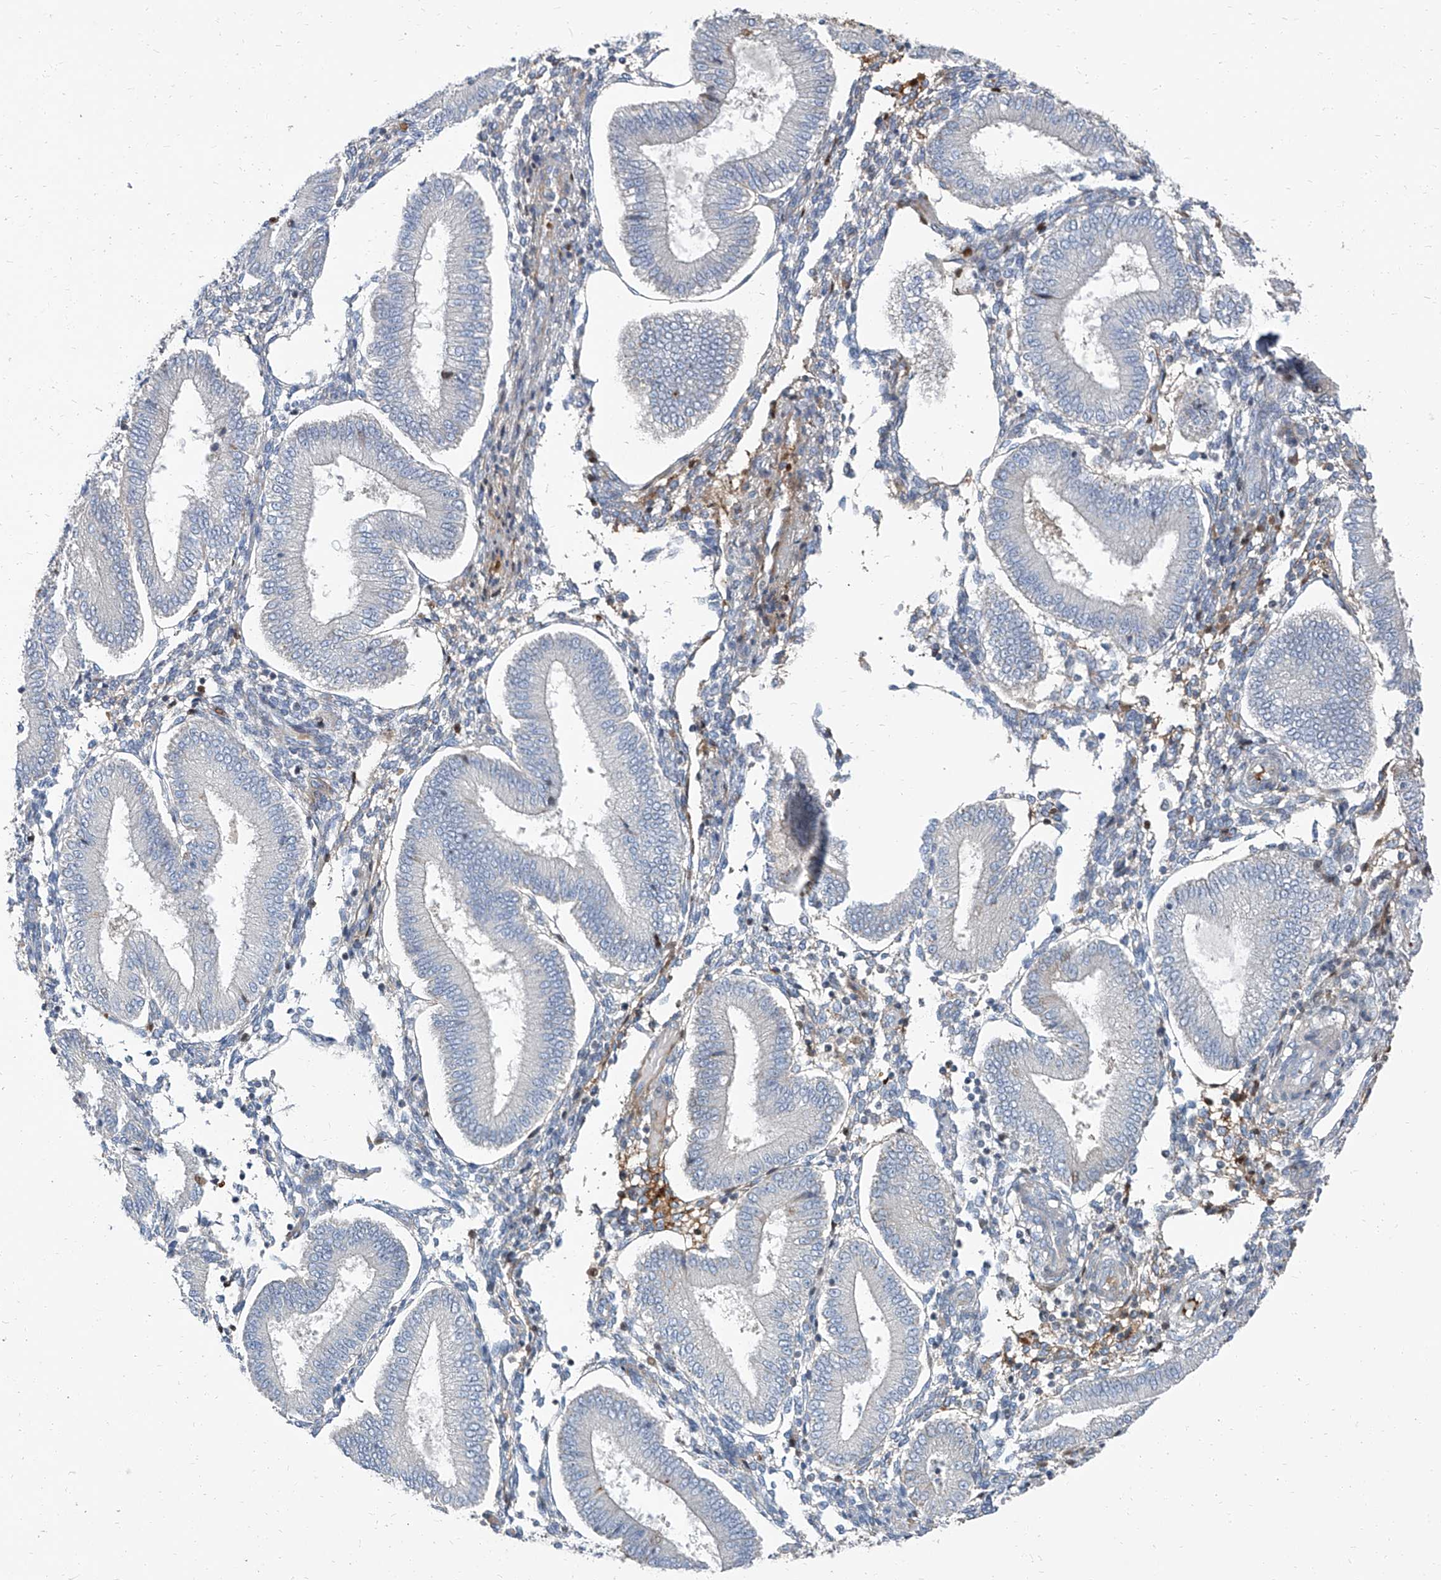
{"staining": {"intensity": "negative", "quantity": "none", "location": "none"}, "tissue": "endometrium", "cell_type": "Cells in endometrial stroma", "image_type": "normal", "snomed": [{"axis": "morphology", "description": "Normal tissue, NOS"}, {"axis": "topography", "description": "Endometrium"}], "caption": "Endometrium stained for a protein using immunohistochemistry reveals no positivity cells in endometrial stroma.", "gene": "HOXA3", "patient": {"sex": "female", "age": 39}}